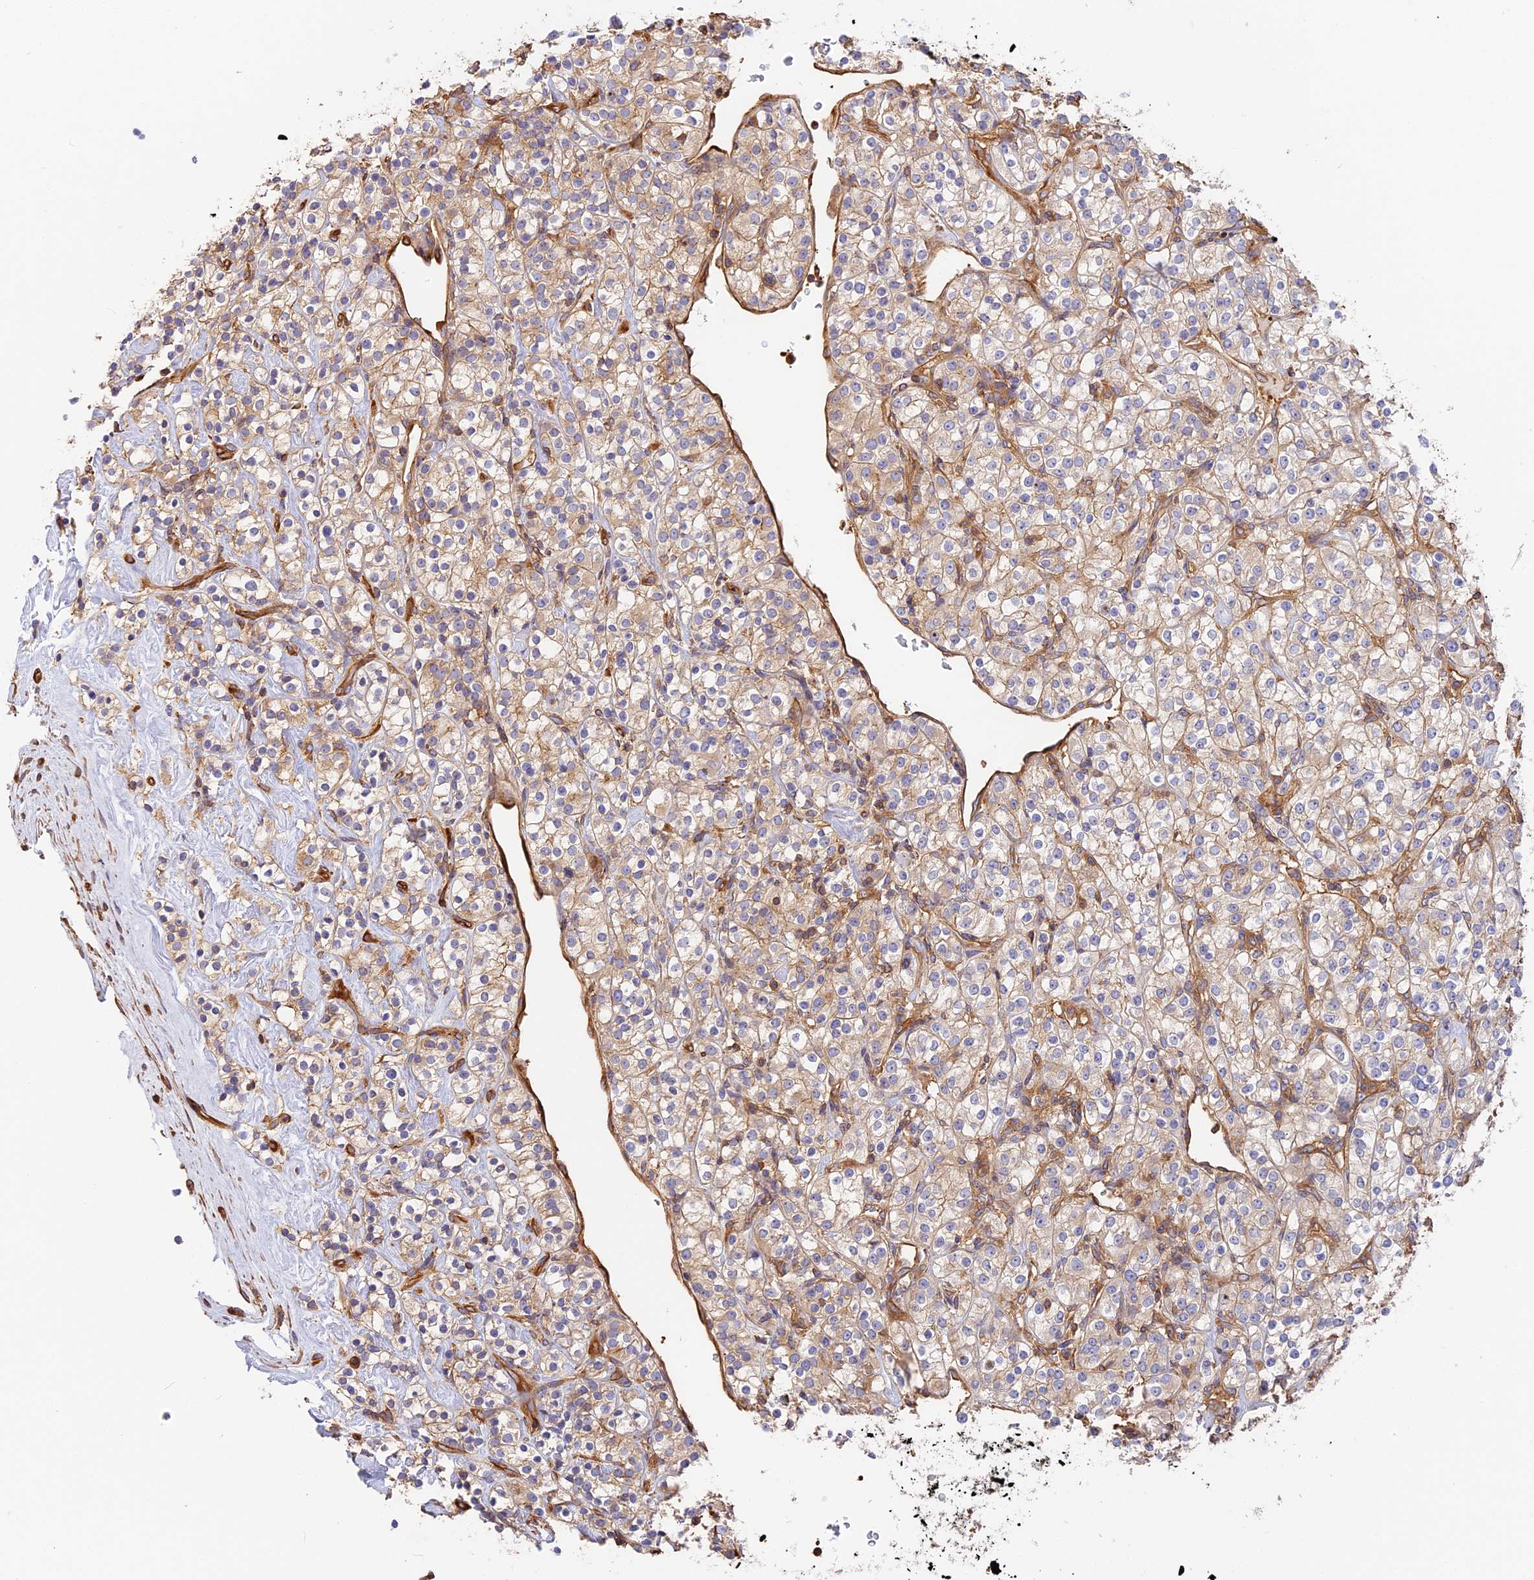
{"staining": {"intensity": "weak", "quantity": ">75%", "location": "cytoplasmic/membranous"}, "tissue": "renal cancer", "cell_type": "Tumor cells", "image_type": "cancer", "snomed": [{"axis": "morphology", "description": "Adenocarcinoma, NOS"}, {"axis": "topography", "description": "Kidney"}], "caption": "There is low levels of weak cytoplasmic/membranous expression in tumor cells of renal cancer (adenocarcinoma), as demonstrated by immunohistochemical staining (brown color).", "gene": "VPS18", "patient": {"sex": "male", "age": 77}}